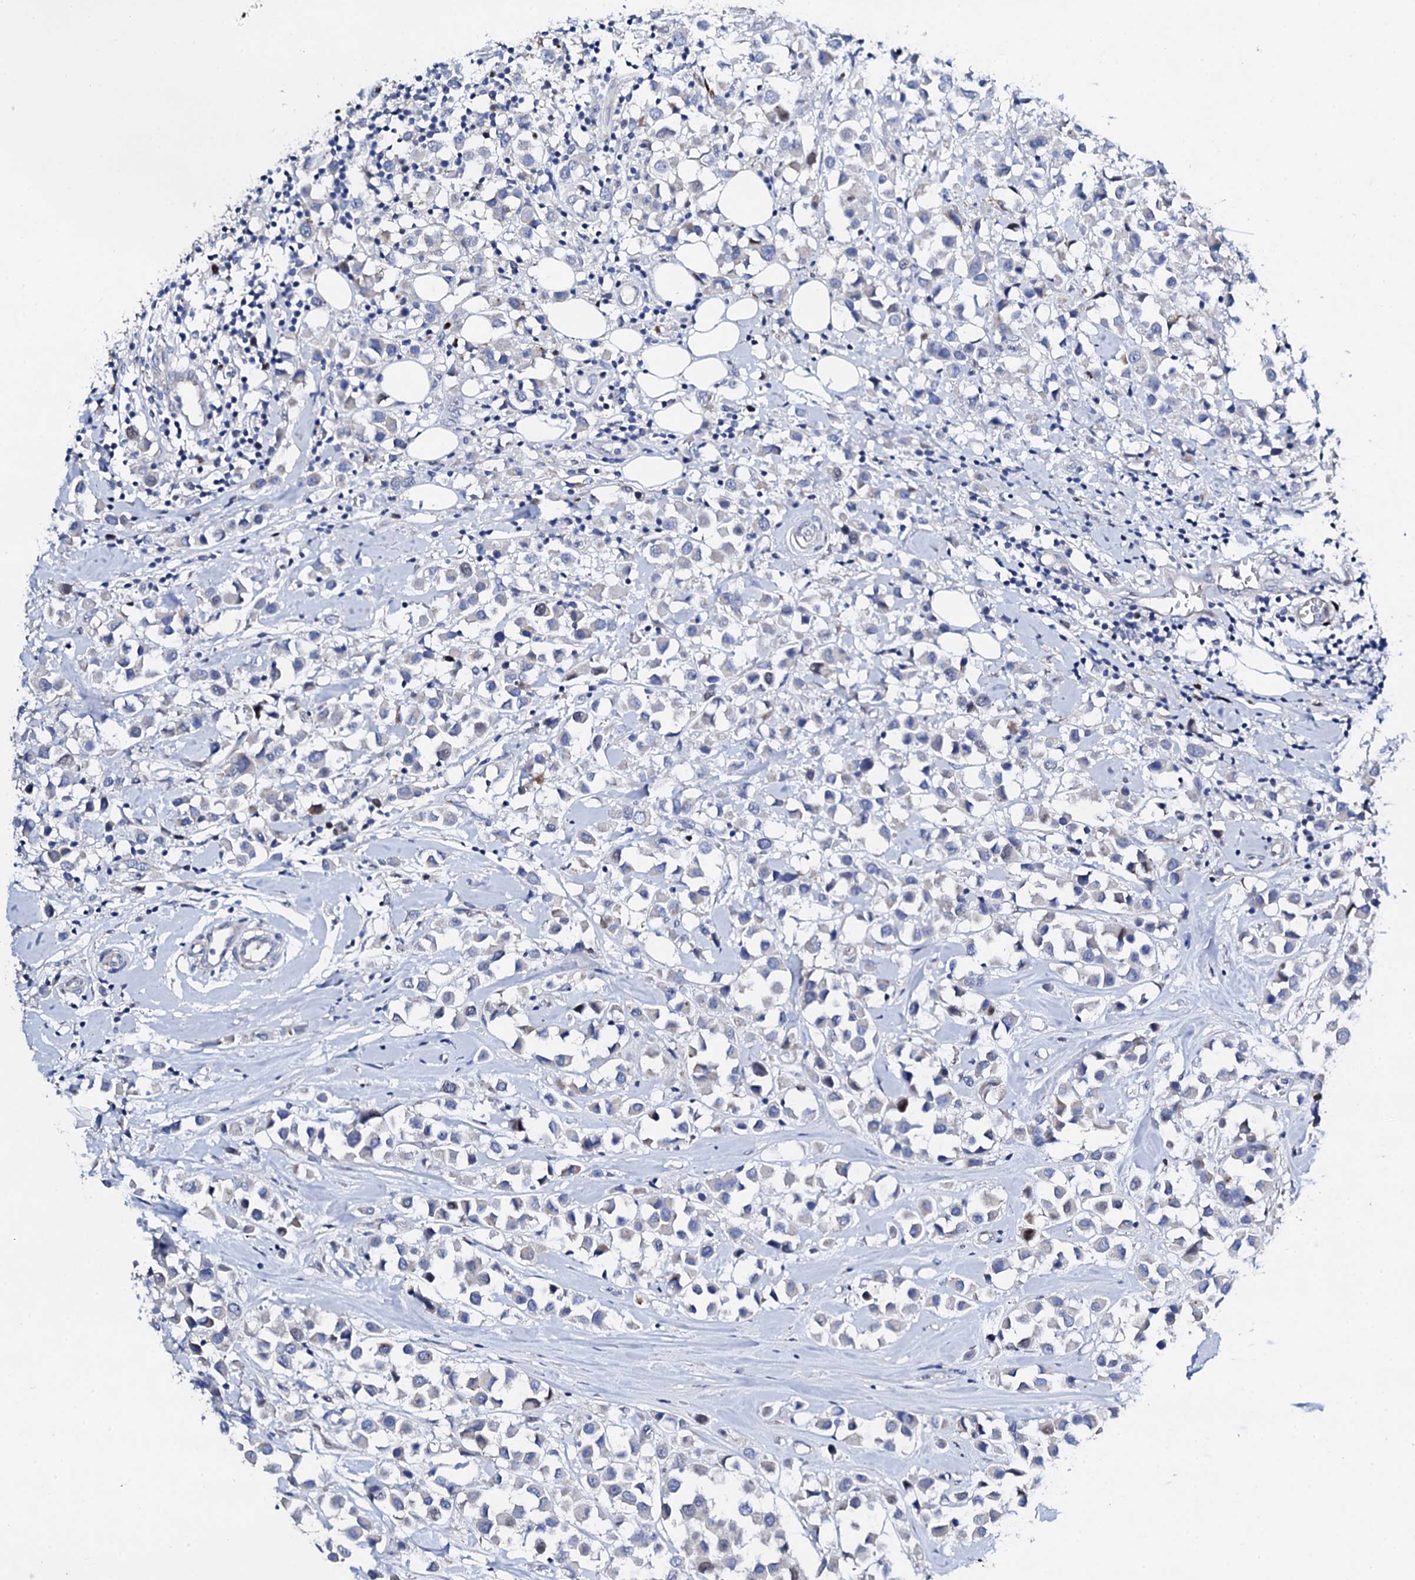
{"staining": {"intensity": "negative", "quantity": "none", "location": "none"}, "tissue": "breast cancer", "cell_type": "Tumor cells", "image_type": "cancer", "snomed": [{"axis": "morphology", "description": "Duct carcinoma"}, {"axis": "topography", "description": "Breast"}], "caption": "IHC image of breast invasive ductal carcinoma stained for a protein (brown), which displays no staining in tumor cells. (IHC, brightfield microscopy, high magnification).", "gene": "NUDT13", "patient": {"sex": "female", "age": 61}}